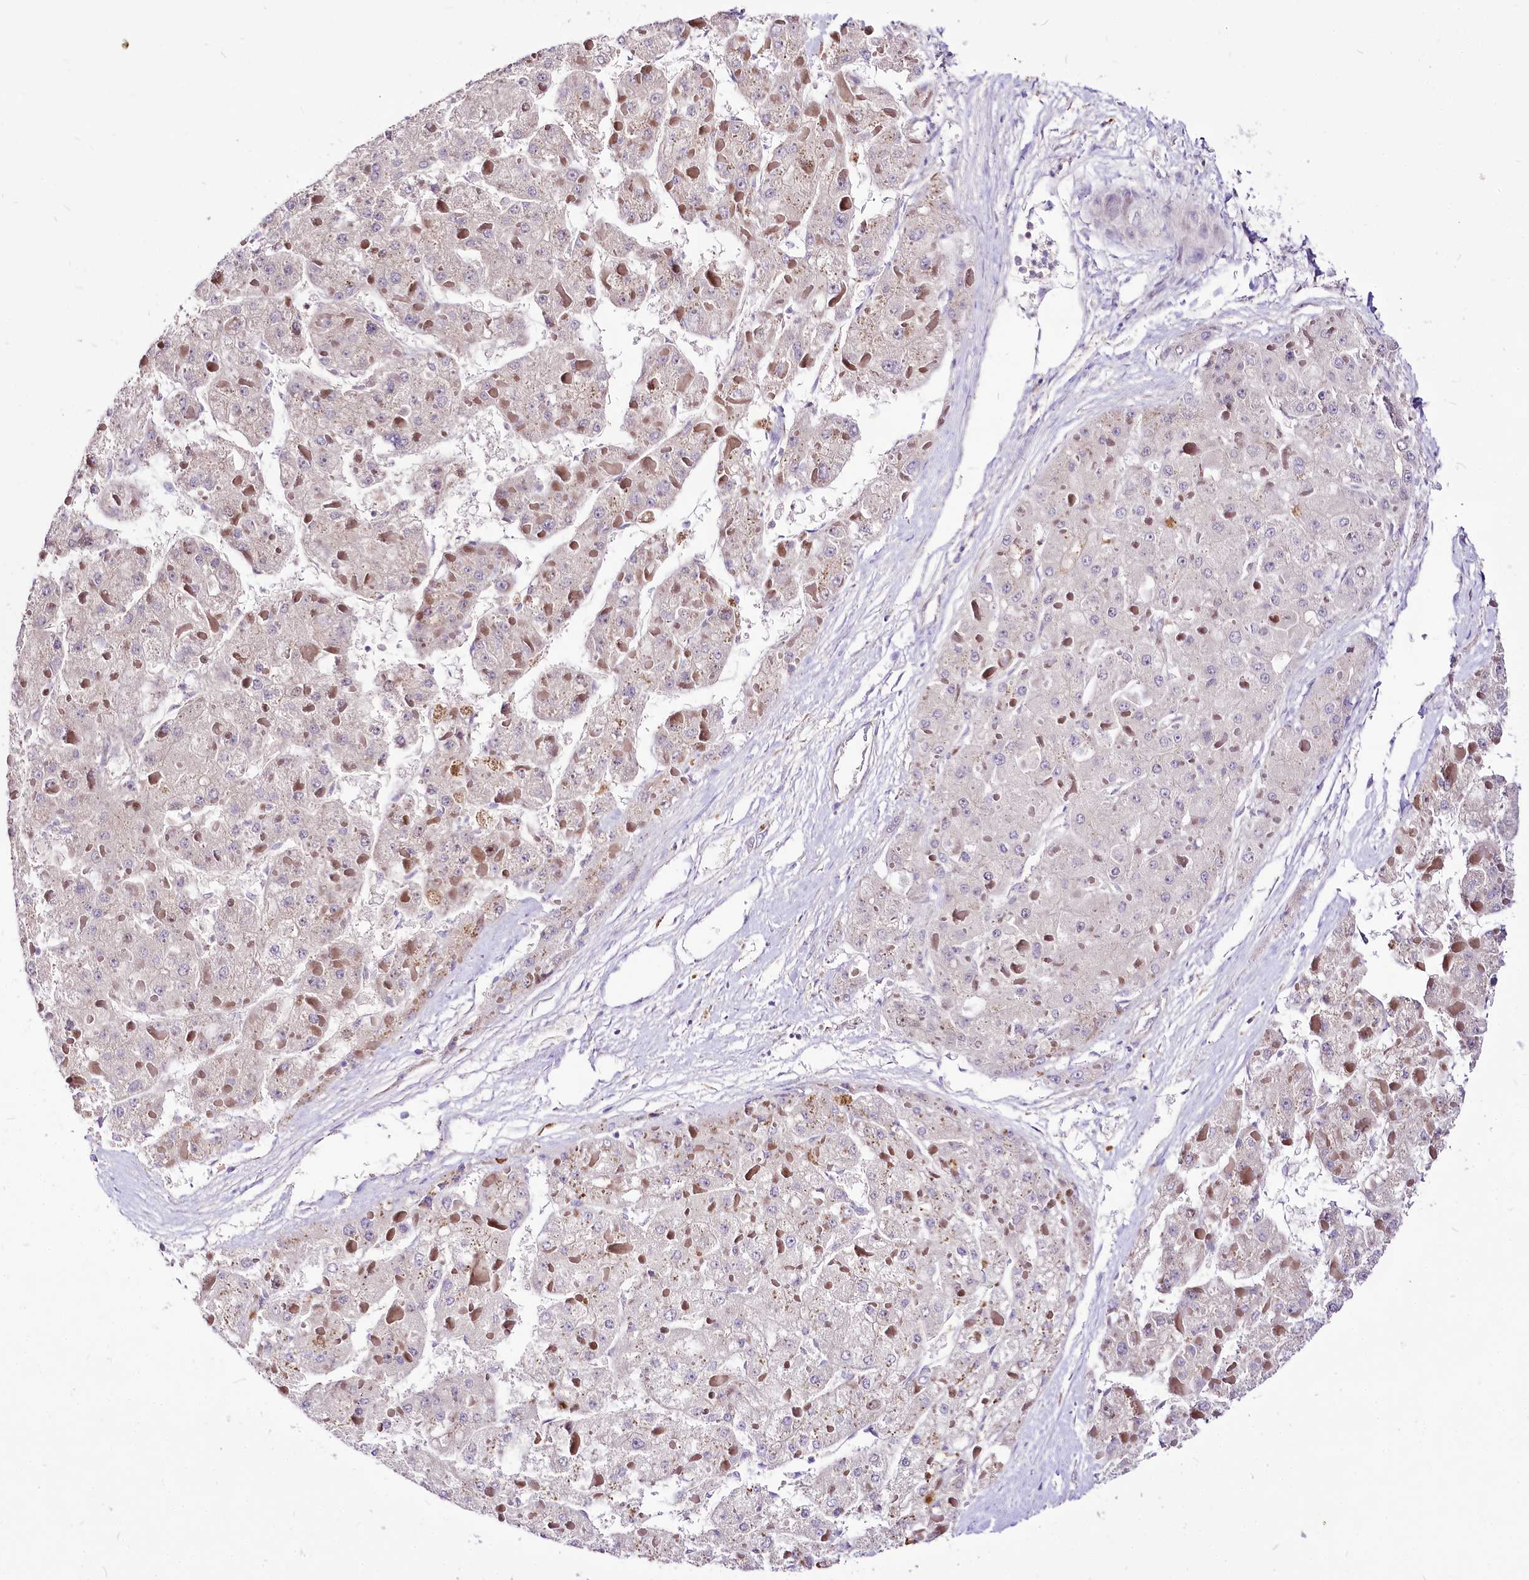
{"staining": {"intensity": "negative", "quantity": "none", "location": "none"}, "tissue": "liver cancer", "cell_type": "Tumor cells", "image_type": "cancer", "snomed": [{"axis": "morphology", "description": "Carcinoma, Hepatocellular, NOS"}, {"axis": "topography", "description": "Liver"}], "caption": "High magnification brightfield microscopy of liver cancer stained with DAB (3,3'-diaminobenzidine) (brown) and counterstained with hematoxylin (blue): tumor cells show no significant positivity.", "gene": "POLA2", "patient": {"sex": "female", "age": 73}}